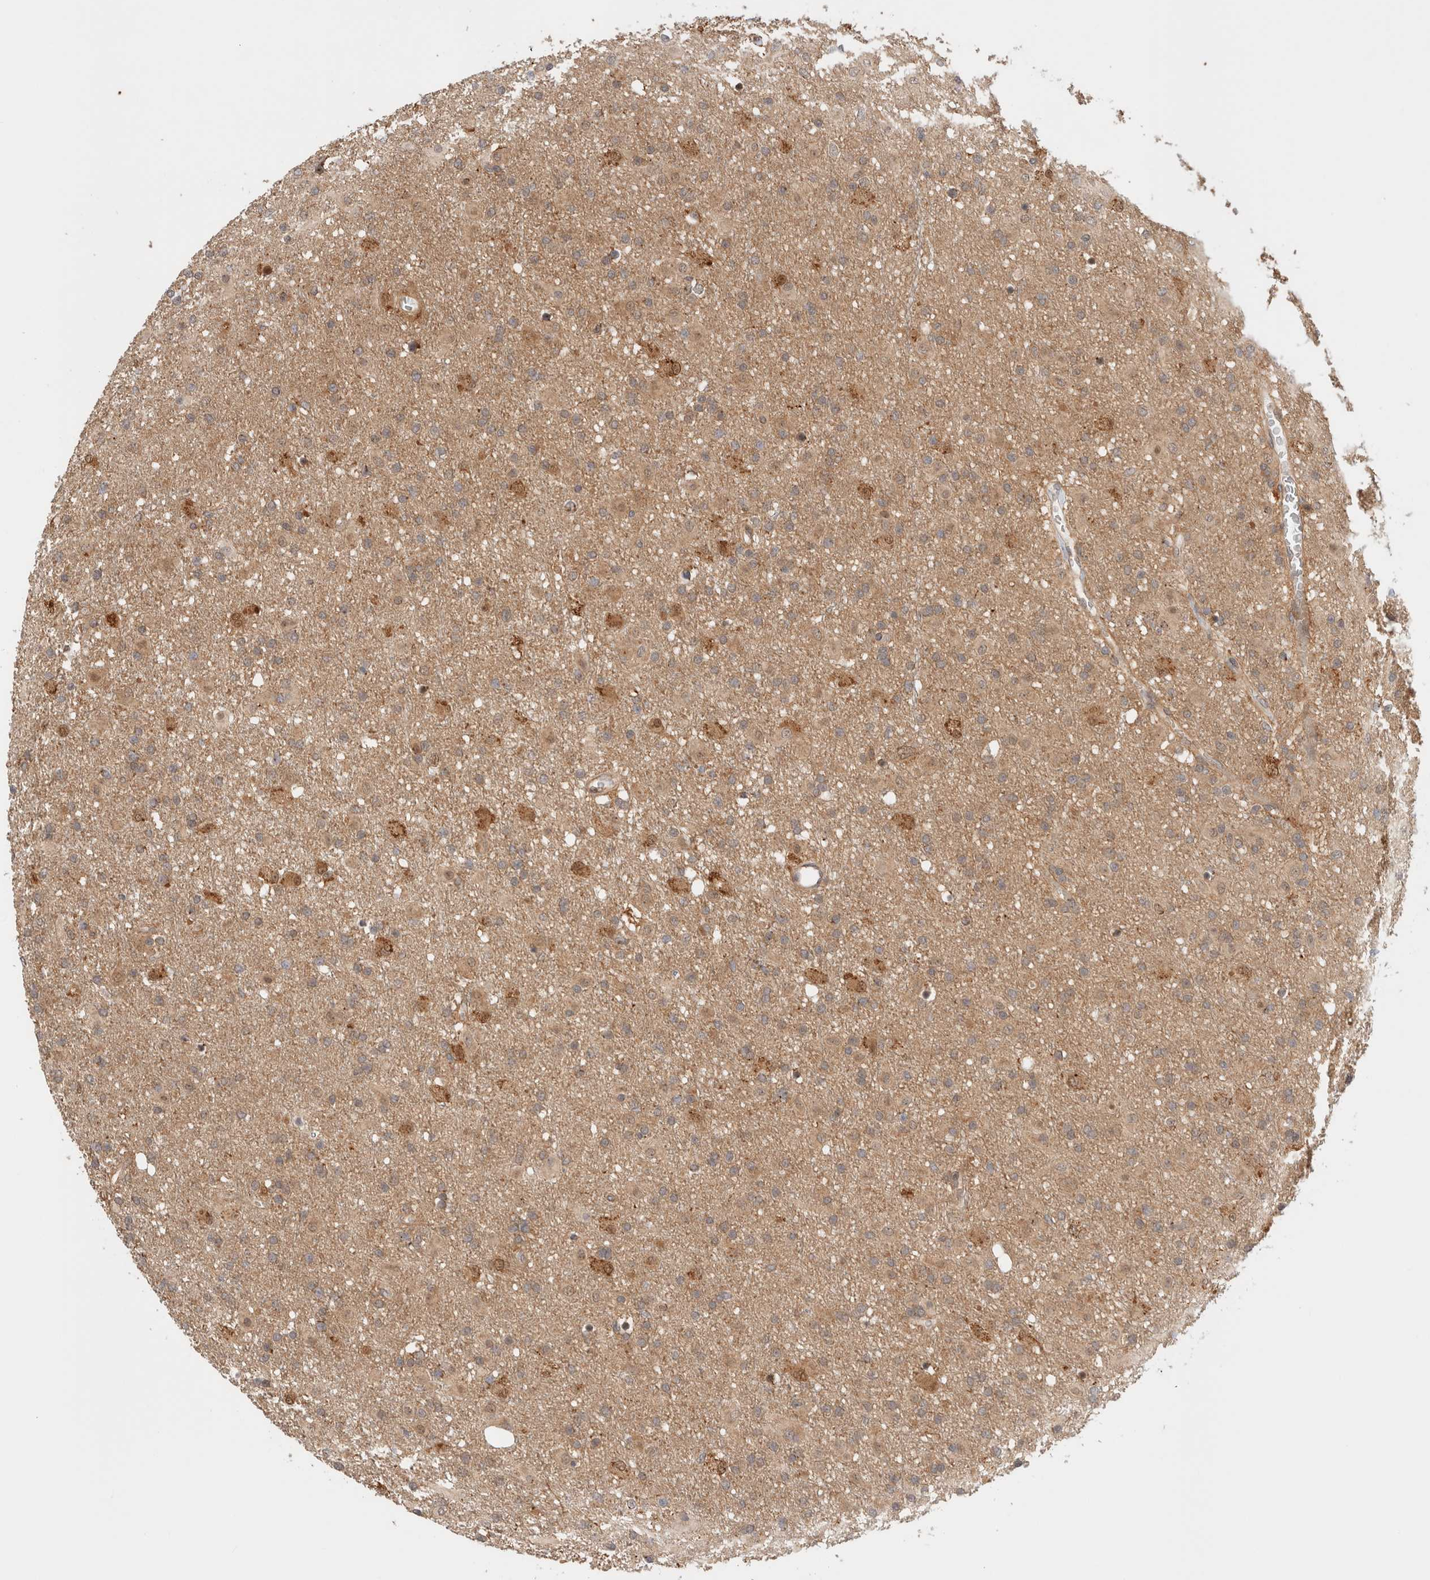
{"staining": {"intensity": "weak", "quantity": ">75%", "location": "cytoplasmic/membranous"}, "tissue": "glioma", "cell_type": "Tumor cells", "image_type": "cancer", "snomed": [{"axis": "morphology", "description": "Glioma, malignant, Low grade"}, {"axis": "topography", "description": "Brain"}], "caption": "This histopathology image reveals glioma stained with immunohistochemistry to label a protein in brown. The cytoplasmic/membranous of tumor cells show weak positivity for the protein. Nuclei are counter-stained blue.", "gene": "OTUD6B", "patient": {"sex": "male", "age": 65}}